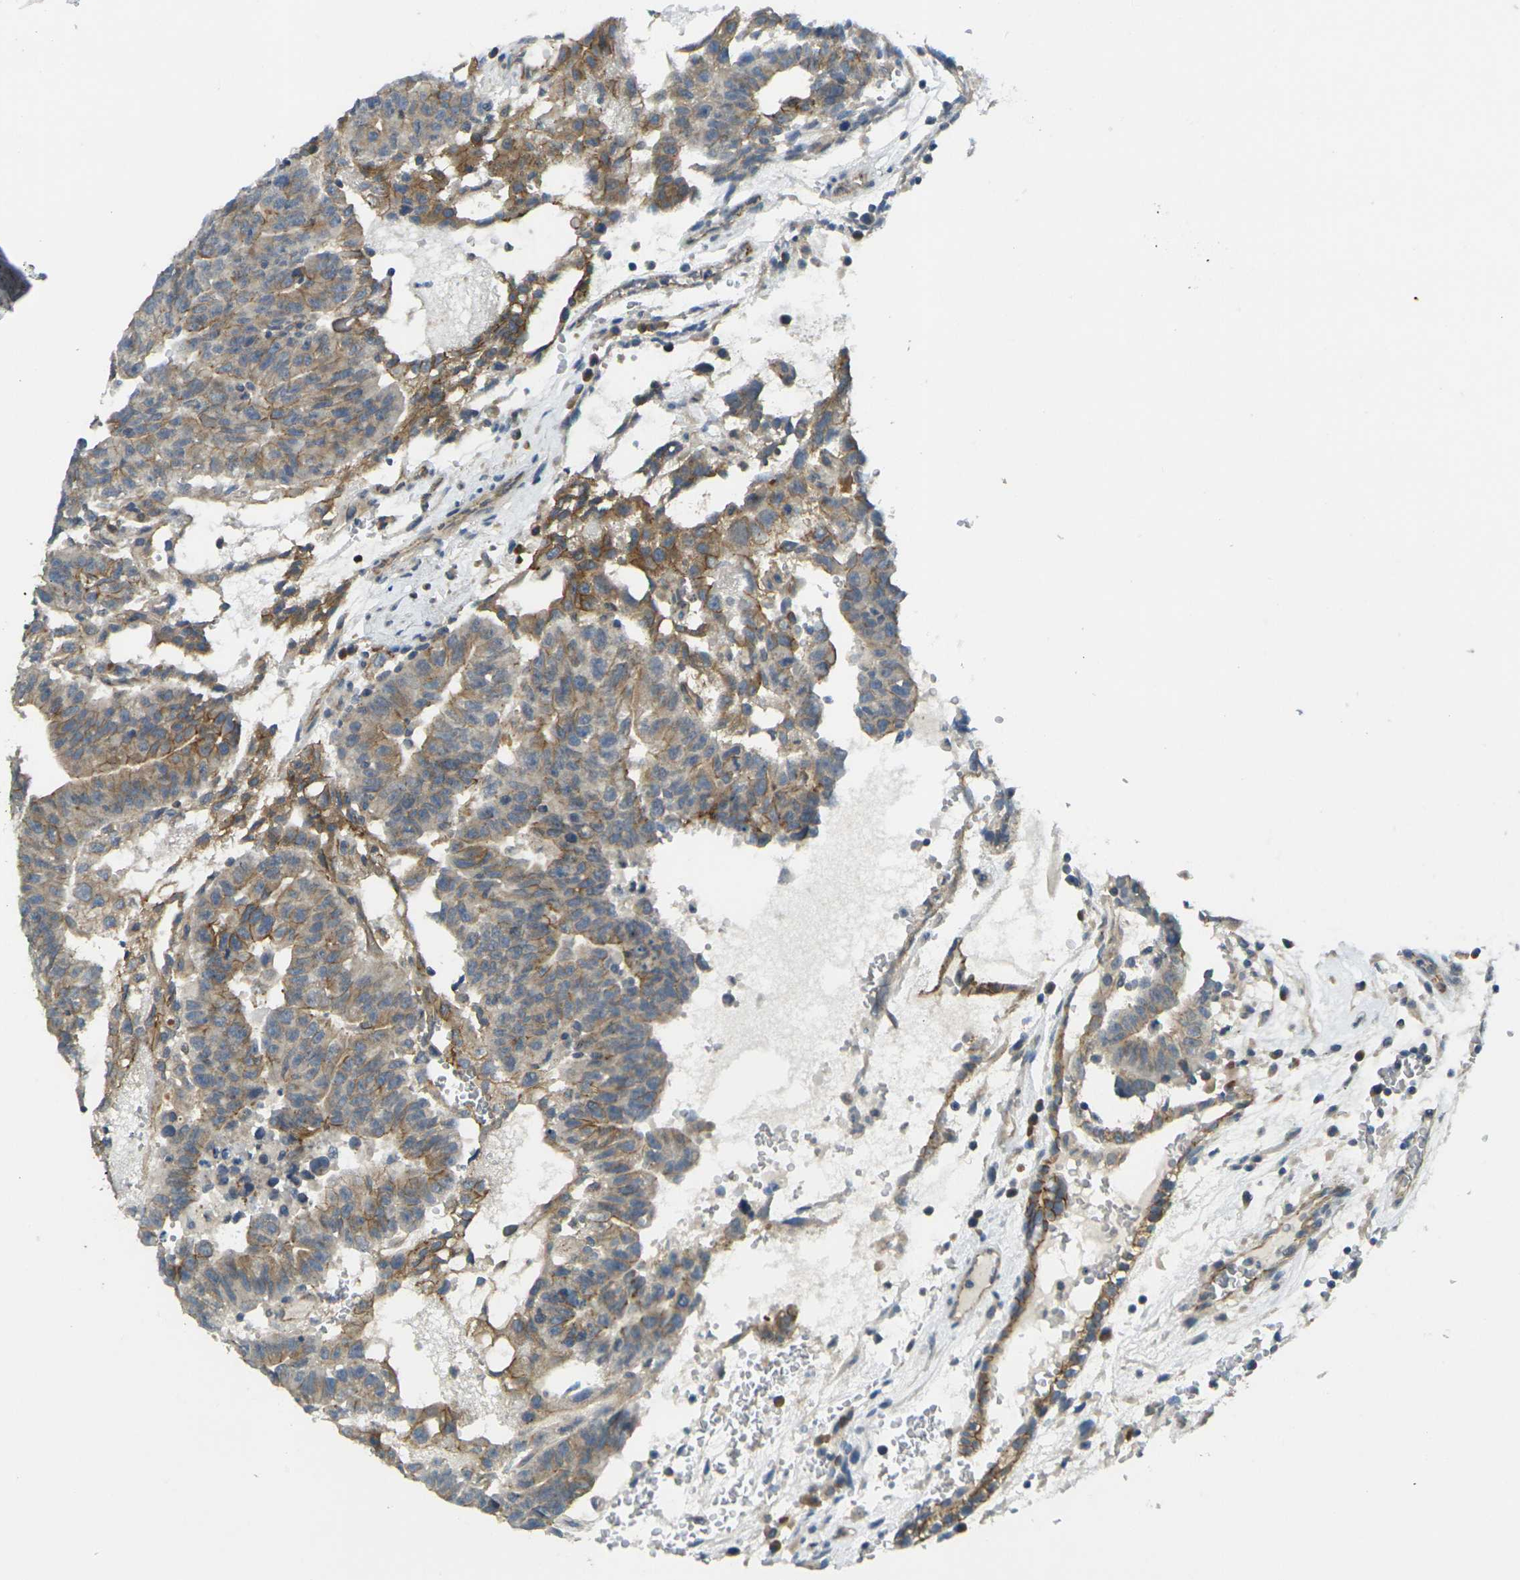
{"staining": {"intensity": "moderate", "quantity": ">75%", "location": "cytoplasmic/membranous"}, "tissue": "testis cancer", "cell_type": "Tumor cells", "image_type": "cancer", "snomed": [{"axis": "morphology", "description": "Seminoma, NOS"}, {"axis": "morphology", "description": "Carcinoma, Embryonal, NOS"}, {"axis": "topography", "description": "Testis"}], "caption": "The immunohistochemical stain shows moderate cytoplasmic/membranous staining in tumor cells of testis cancer tissue.", "gene": "RHBDD1", "patient": {"sex": "male", "age": 52}}